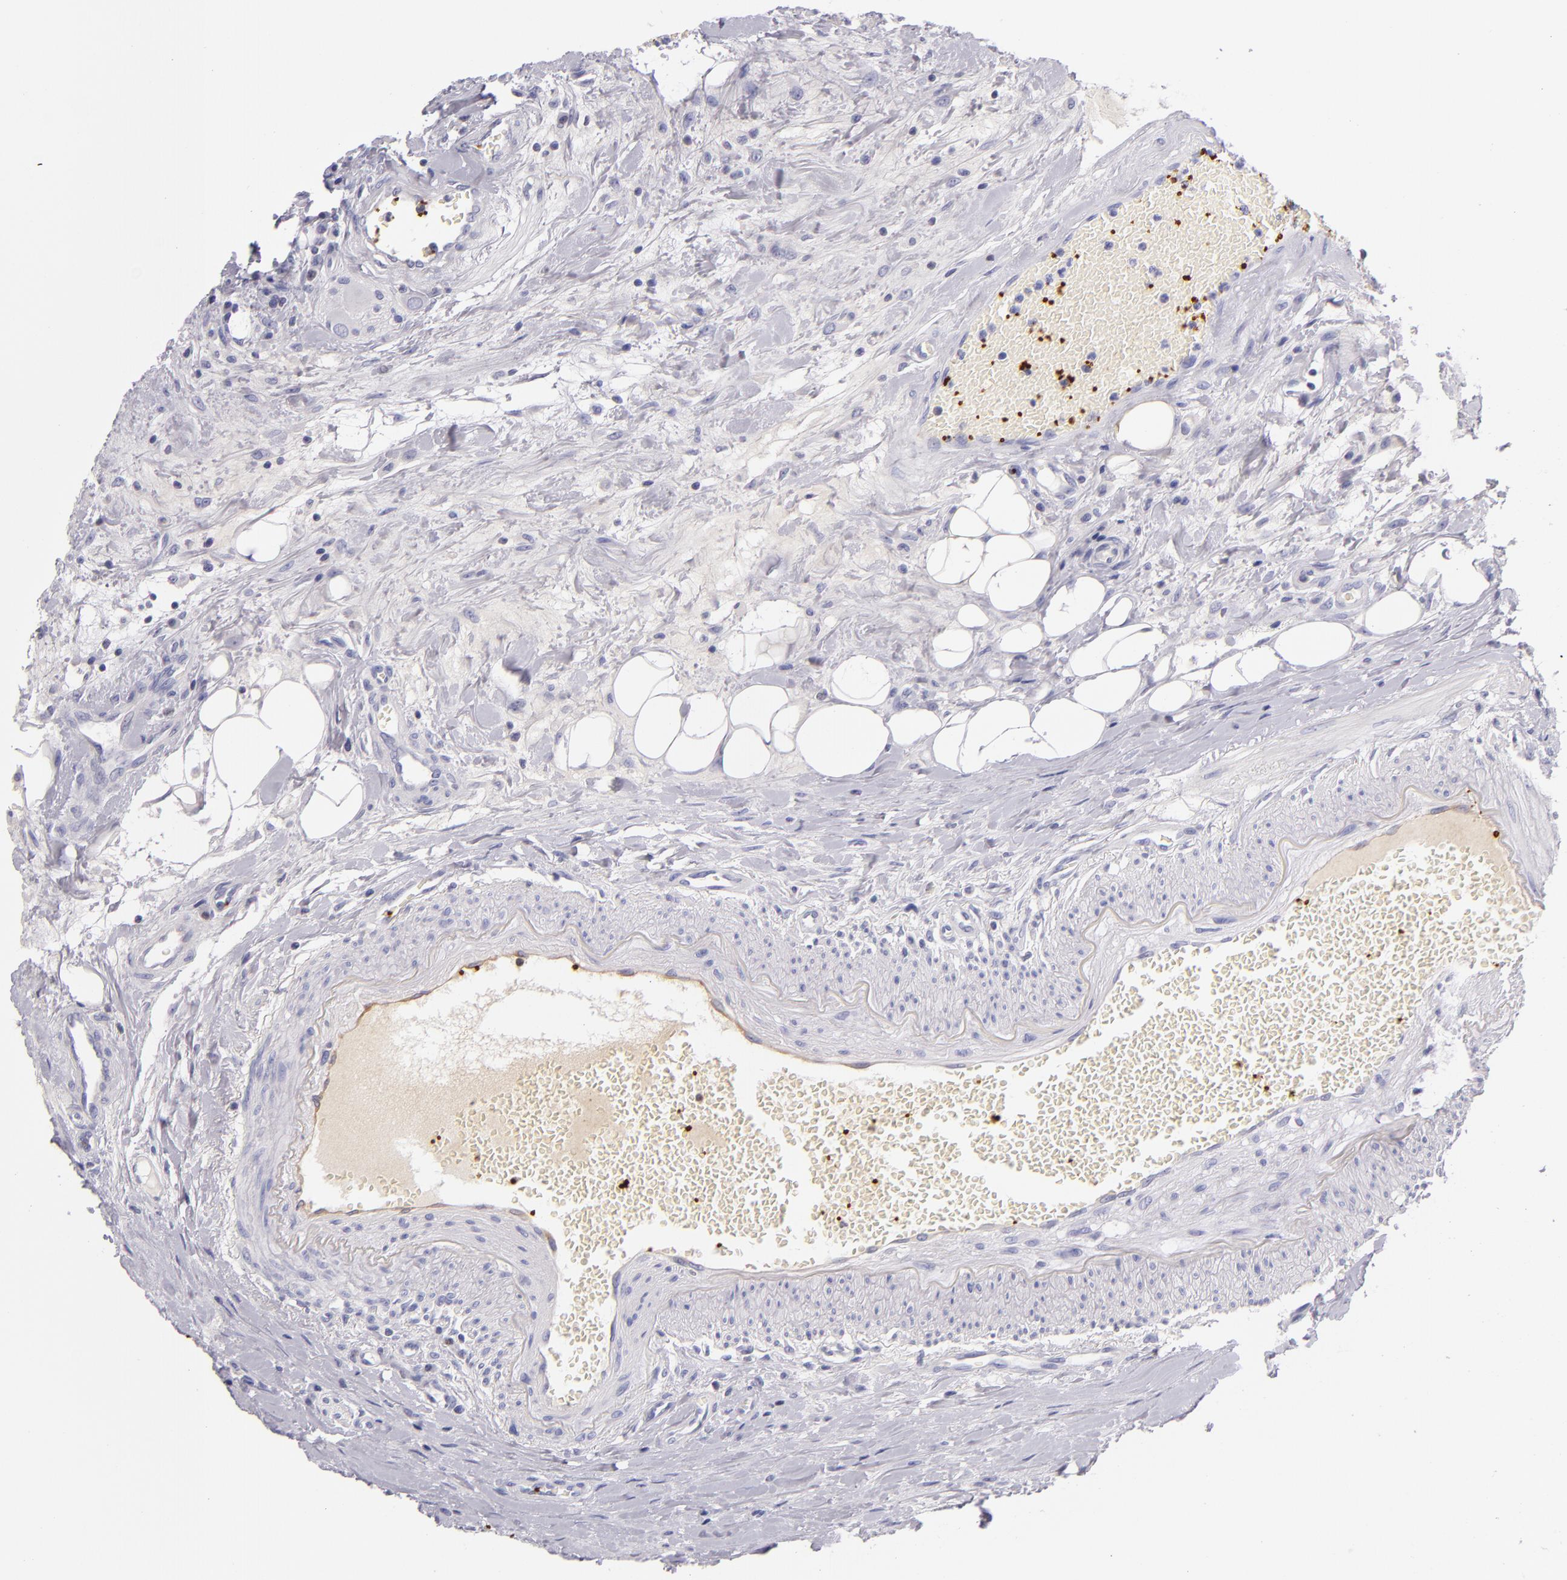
{"staining": {"intensity": "negative", "quantity": "none", "location": "none"}, "tissue": "colorectal cancer", "cell_type": "Tumor cells", "image_type": "cancer", "snomed": [{"axis": "morphology", "description": "Adenocarcinoma, NOS"}, {"axis": "topography", "description": "Colon"}], "caption": "Adenocarcinoma (colorectal) stained for a protein using IHC demonstrates no positivity tumor cells.", "gene": "GP1BA", "patient": {"sex": "male", "age": 54}}